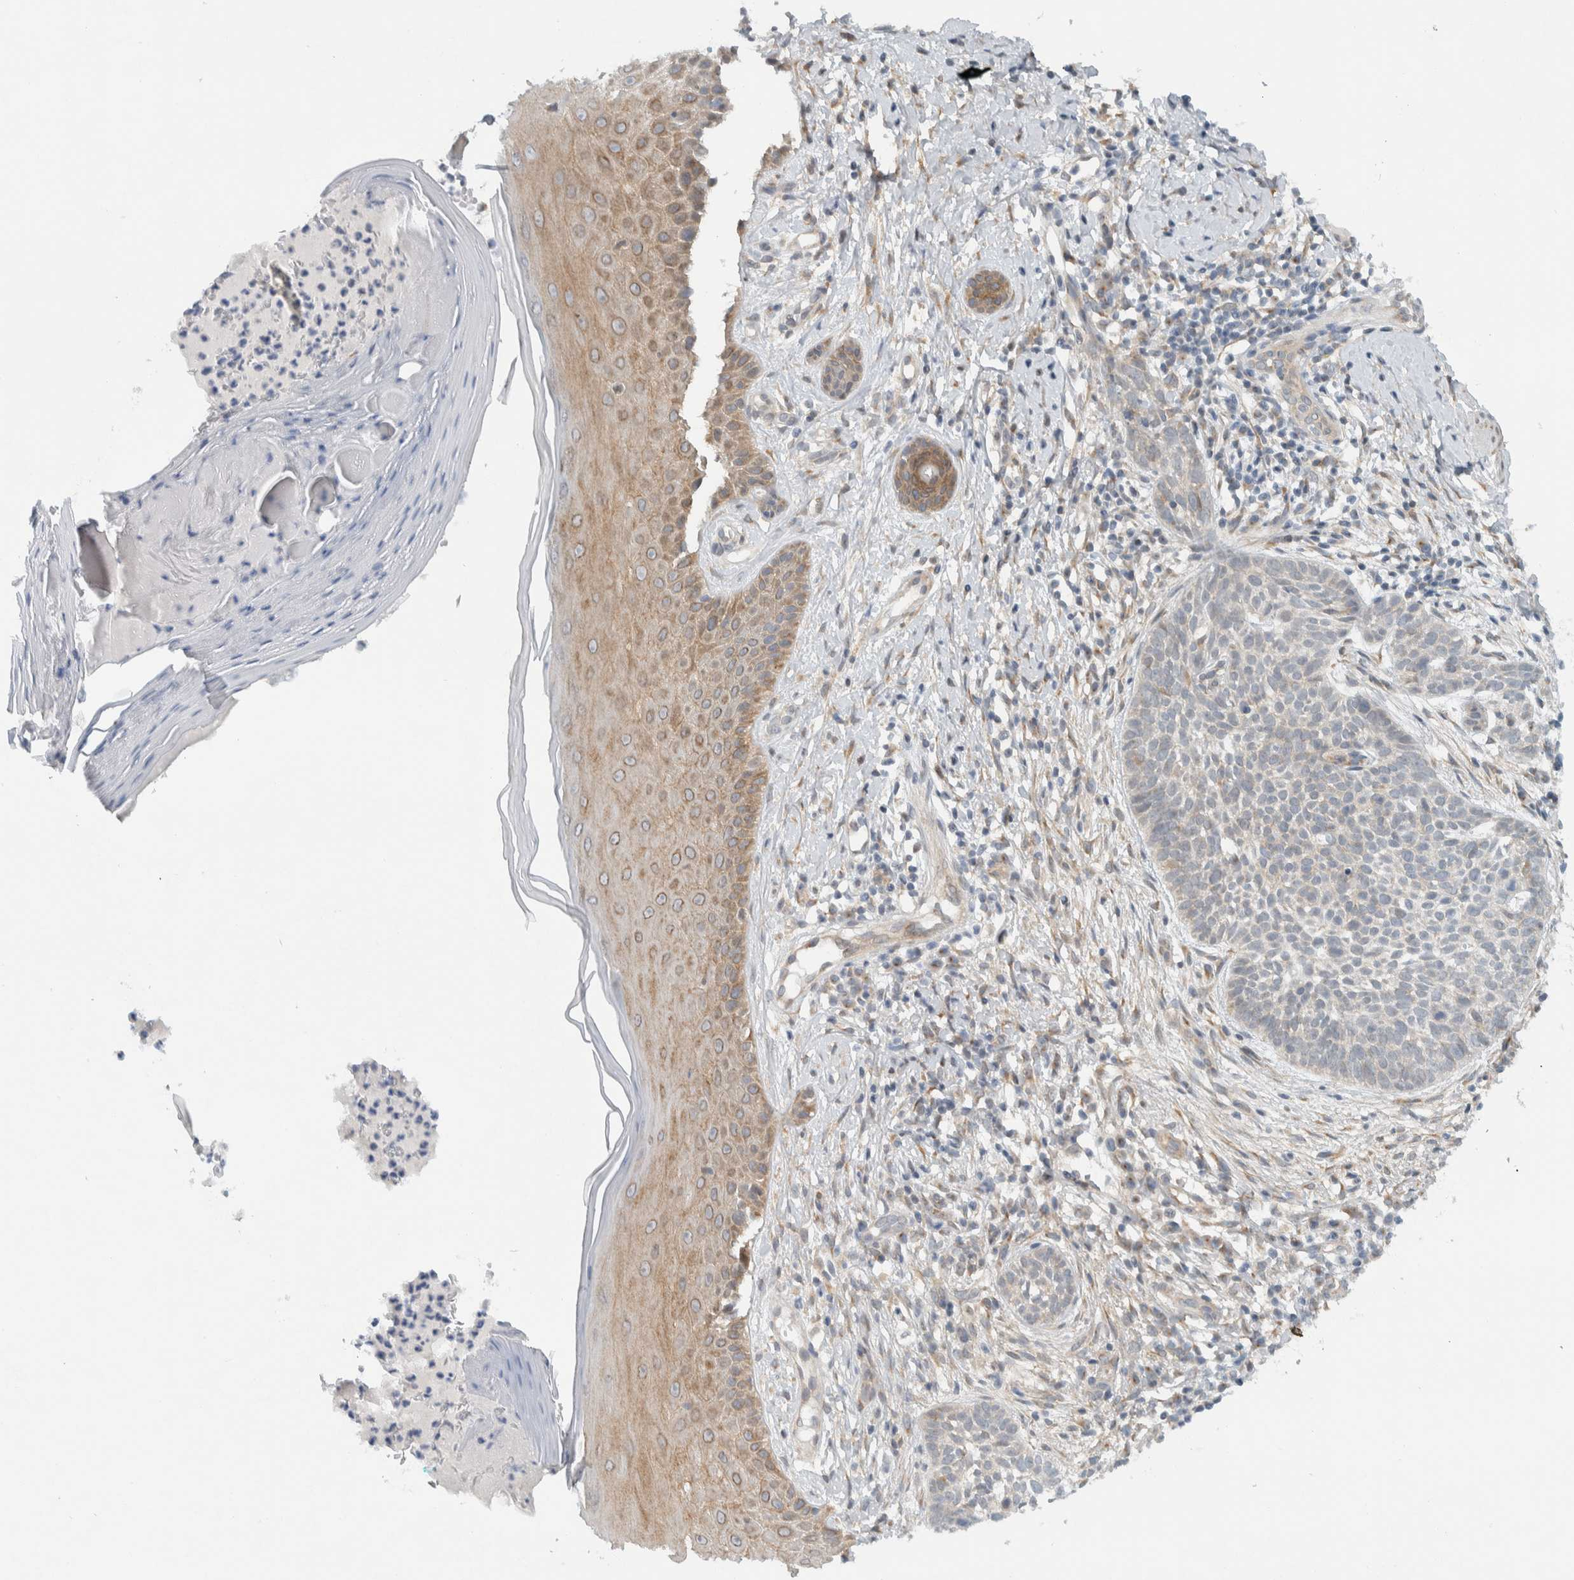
{"staining": {"intensity": "negative", "quantity": "none", "location": "none"}, "tissue": "skin cancer", "cell_type": "Tumor cells", "image_type": "cancer", "snomed": [{"axis": "morphology", "description": "Normal tissue, NOS"}, {"axis": "morphology", "description": "Basal cell carcinoma"}, {"axis": "topography", "description": "Skin"}], "caption": "This photomicrograph is of skin cancer (basal cell carcinoma) stained with IHC to label a protein in brown with the nuclei are counter-stained blue. There is no staining in tumor cells. (DAB IHC, high magnification).", "gene": "RERE", "patient": {"sex": "male", "age": 67}}